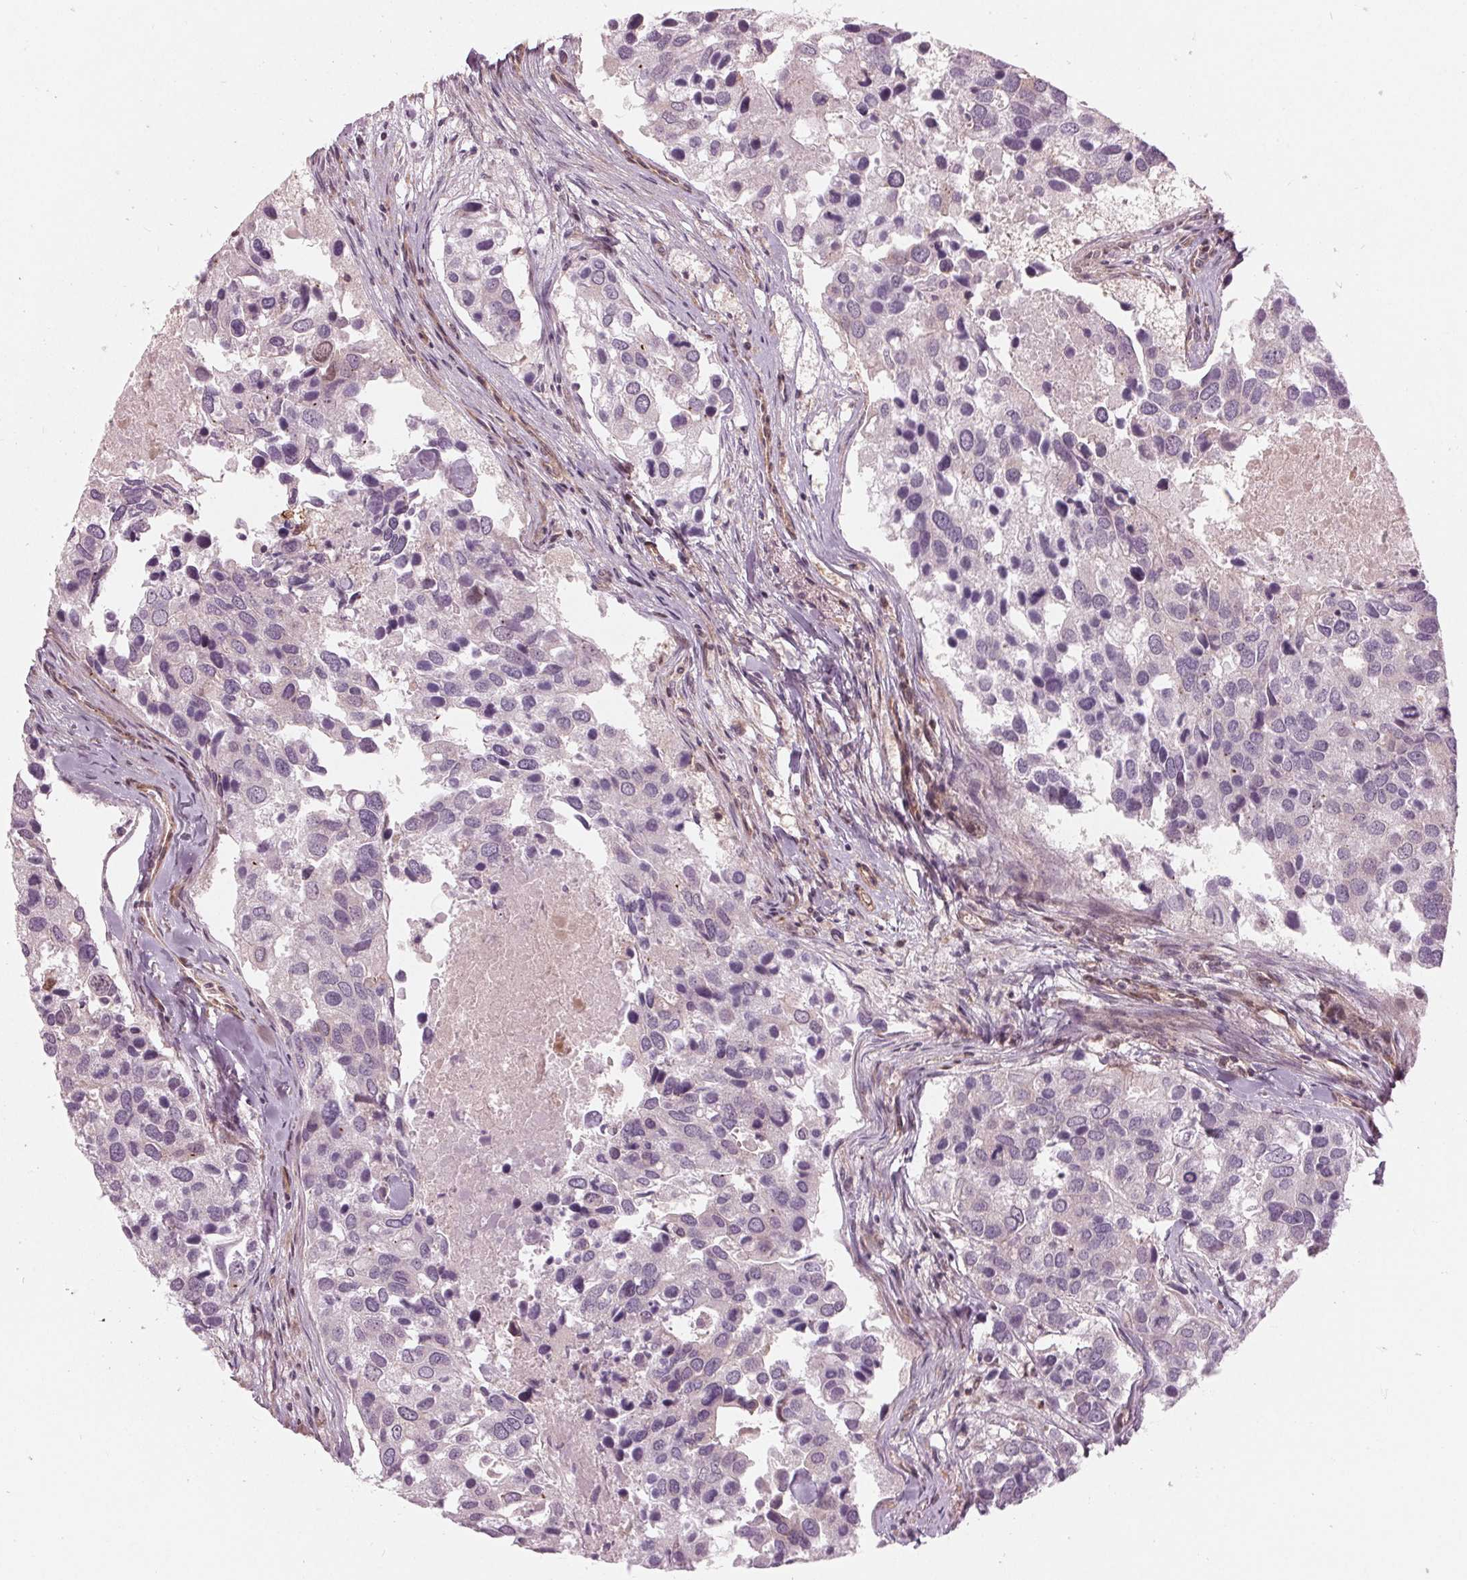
{"staining": {"intensity": "negative", "quantity": "none", "location": "none"}, "tissue": "breast cancer", "cell_type": "Tumor cells", "image_type": "cancer", "snomed": [{"axis": "morphology", "description": "Duct carcinoma"}, {"axis": "topography", "description": "Breast"}], "caption": "A high-resolution image shows IHC staining of breast infiltrating ductal carcinoma, which demonstrates no significant expression in tumor cells.", "gene": "TXNIP", "patient": {"sex": "female", "age": 83}}